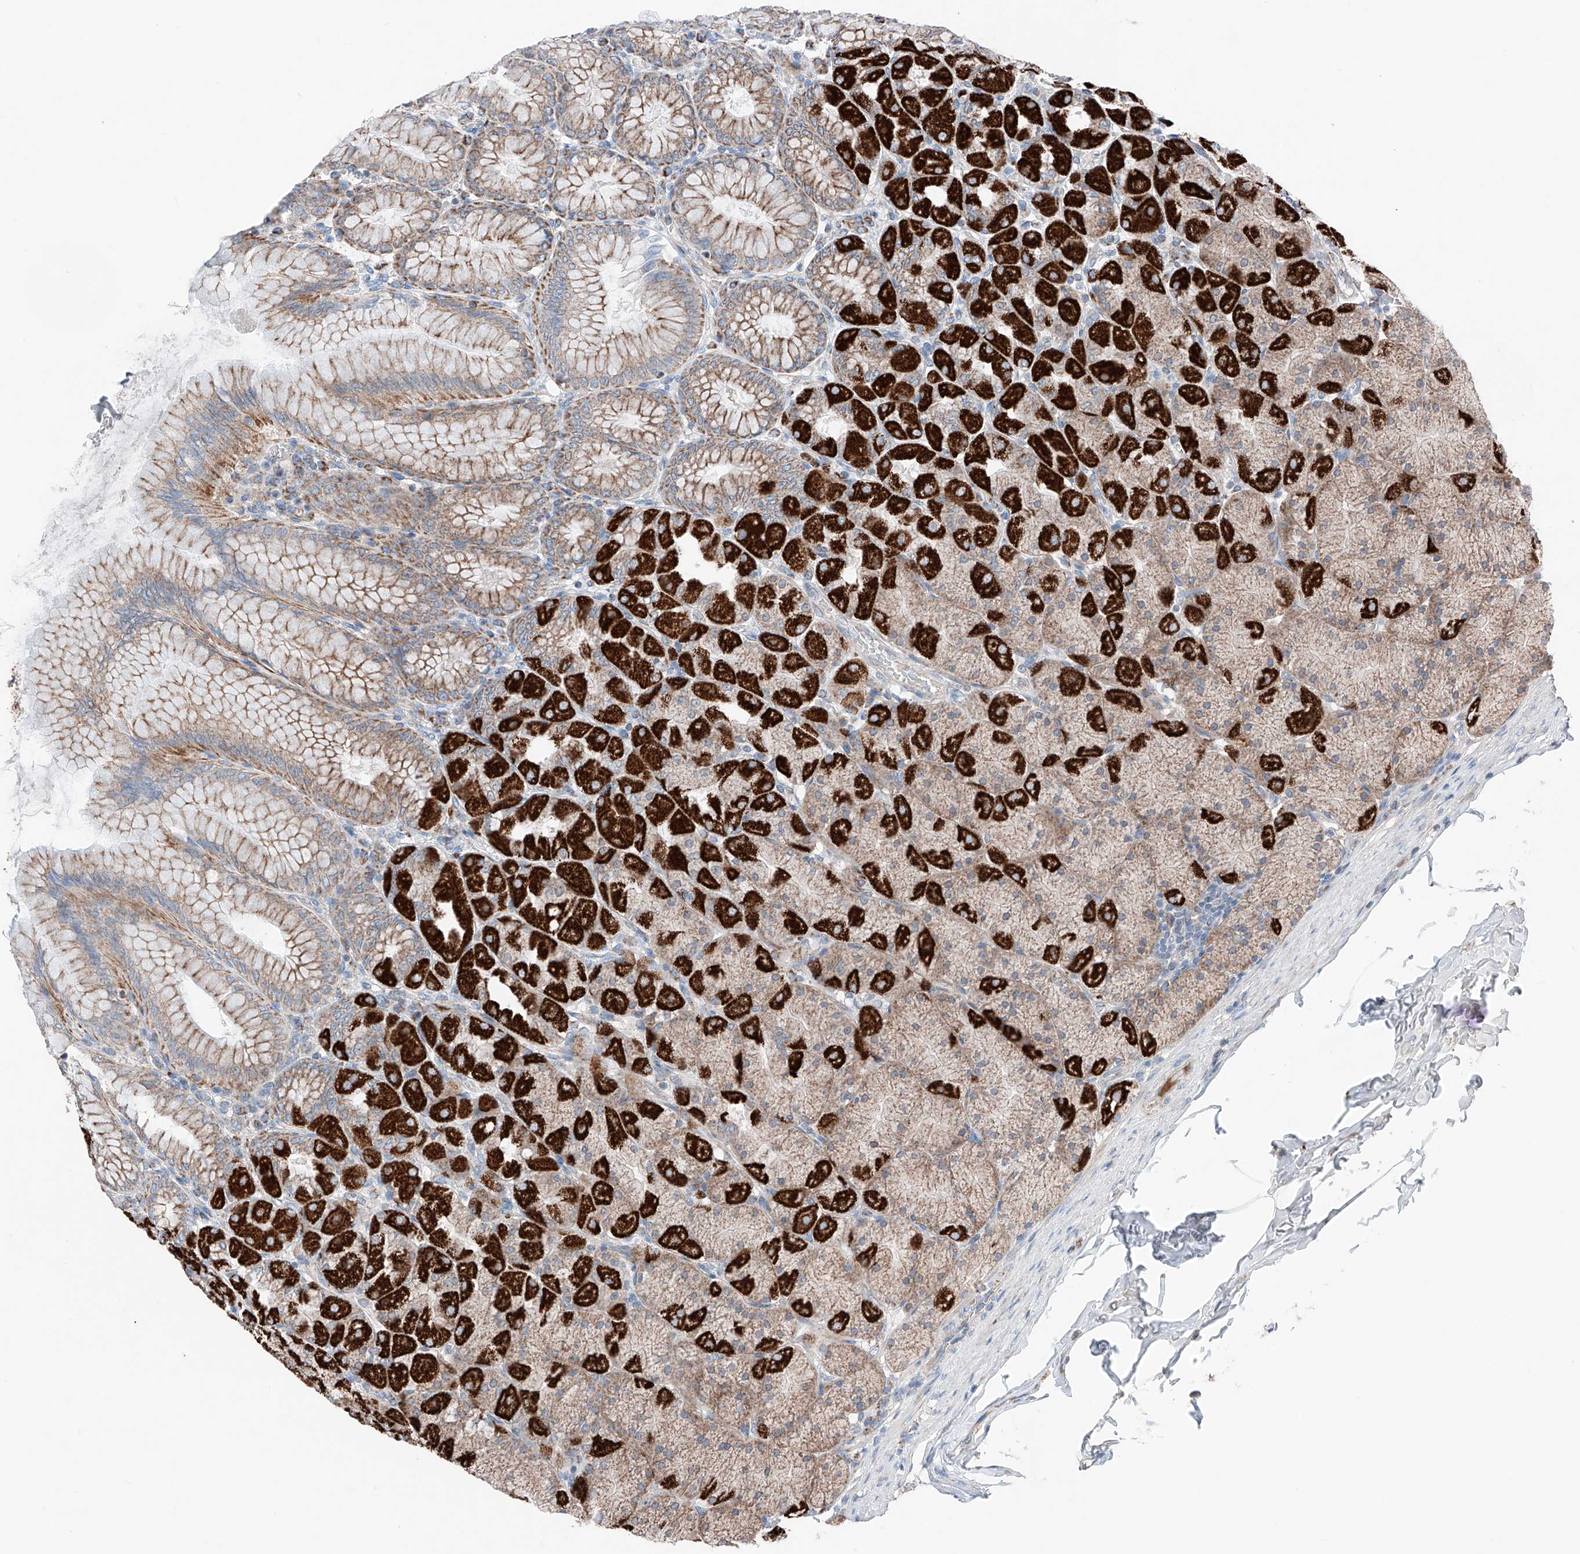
{"staining": {"intensity": "strong", "quantity": "25%-75%", "location": "cytoplasmic/membranous"}, "tissue": "stomach", "cell_type": "Glandular cells", "image_type": "normal", "snomed": [{"axis": "morphology", "description": "Normal tissue, NOS"}, {"axis": "topography", "description": "Stomach, upper"}], "caption": "Normal stomach exhibits strong cytoplasmic/membranous staining in about 25%-75% of glandular cells, visualized by immunohistochemistry.", "gene": "MRAP", "patient": {"sex": "female", "age": 56}}